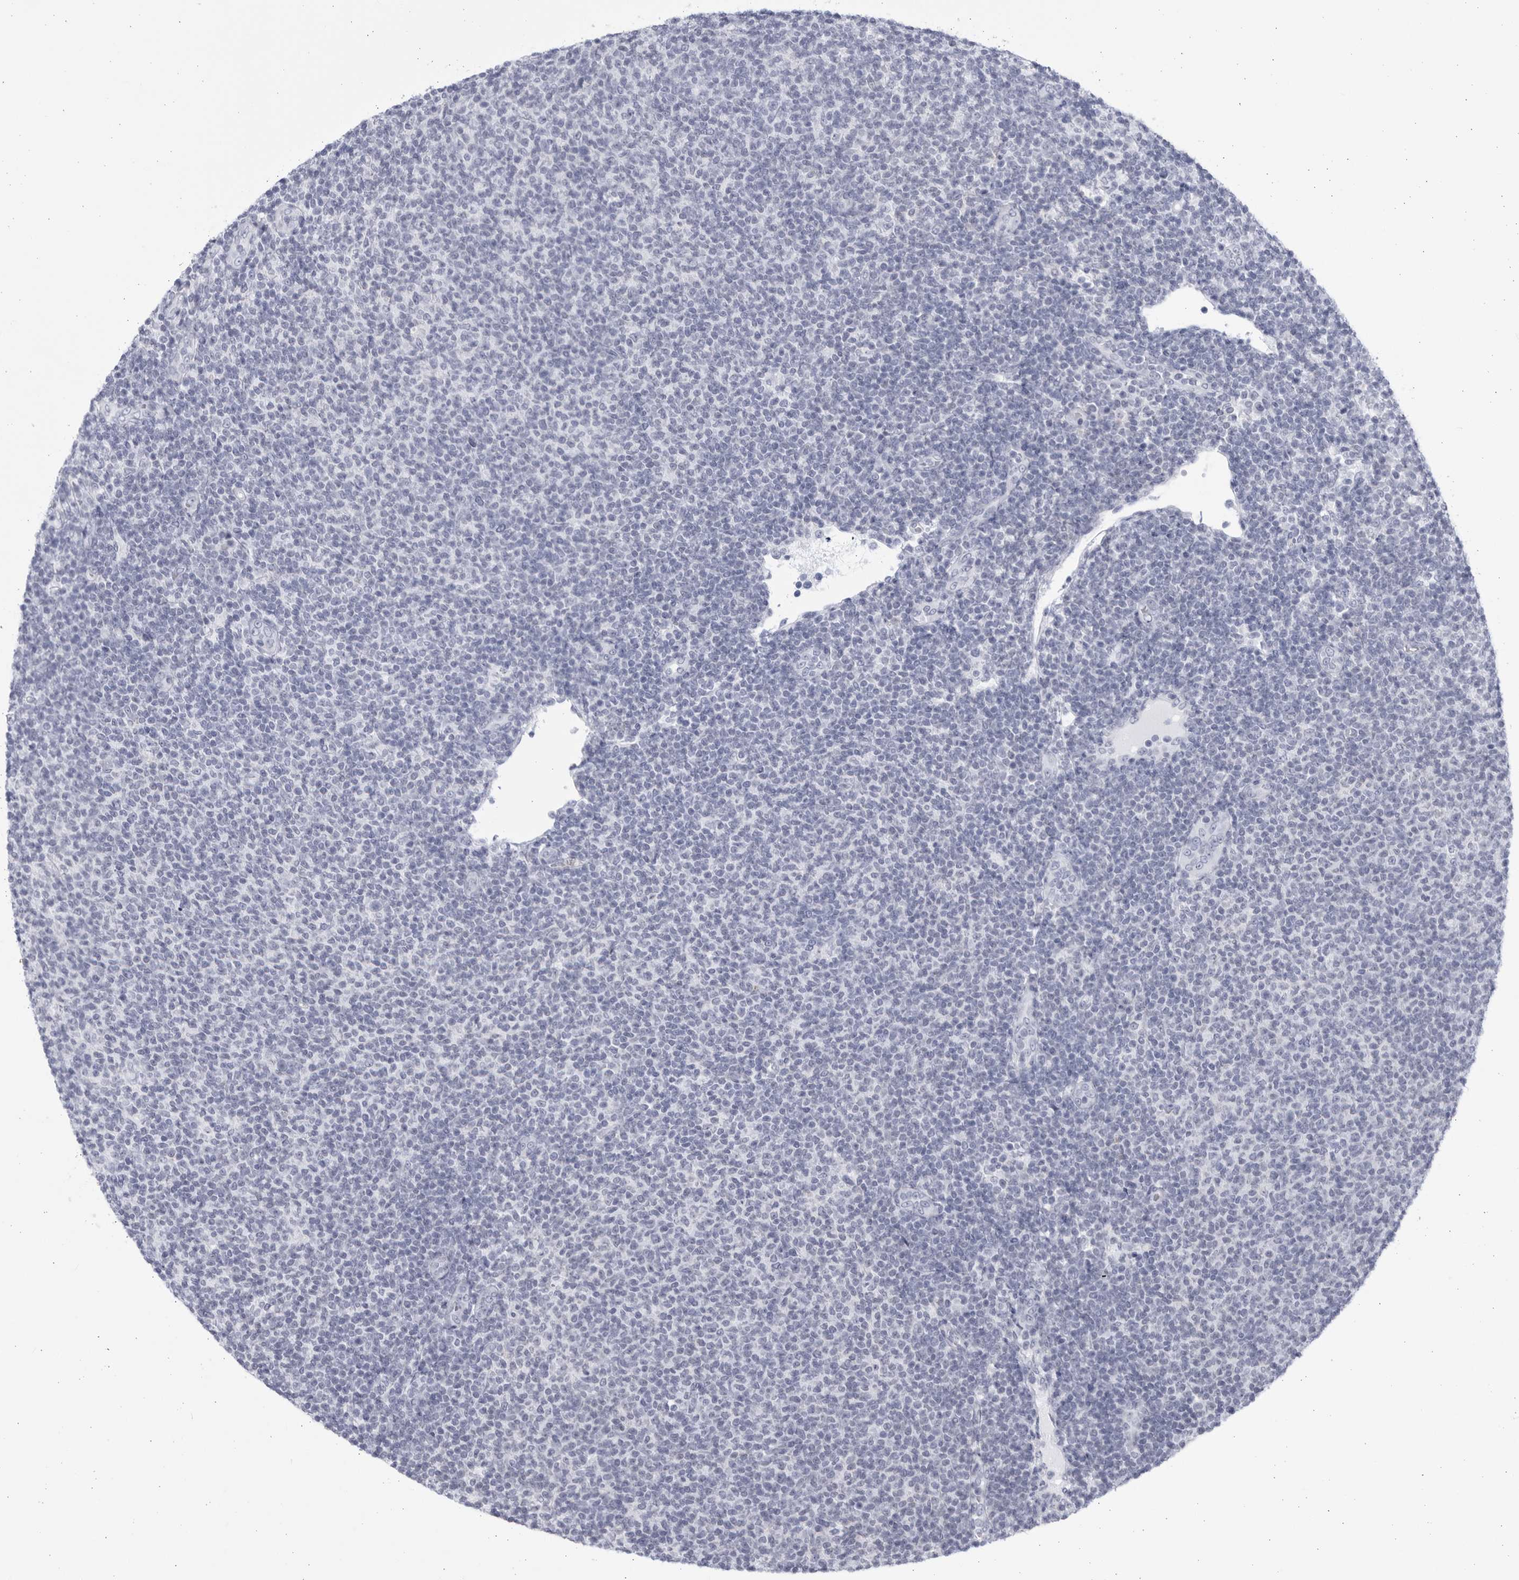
{"staining": {"intensity": "negative", "quantity": "none", "location": "none"}, "tissue": "lymphoma", "cell_type": "Tumor cells", "image_type": "cancer", "snomed": [{"axis": "morphology", "description": "Malignant lymphoma, non-Hodgkin's type, Low grade"}, {"axis": "topography", "description": "Lymph node"}], "caption": "The image displays no staining of tumor cells in lymphoma.", "gene": "CCDC181", "patient": {"sex": "male", "age": 66}}